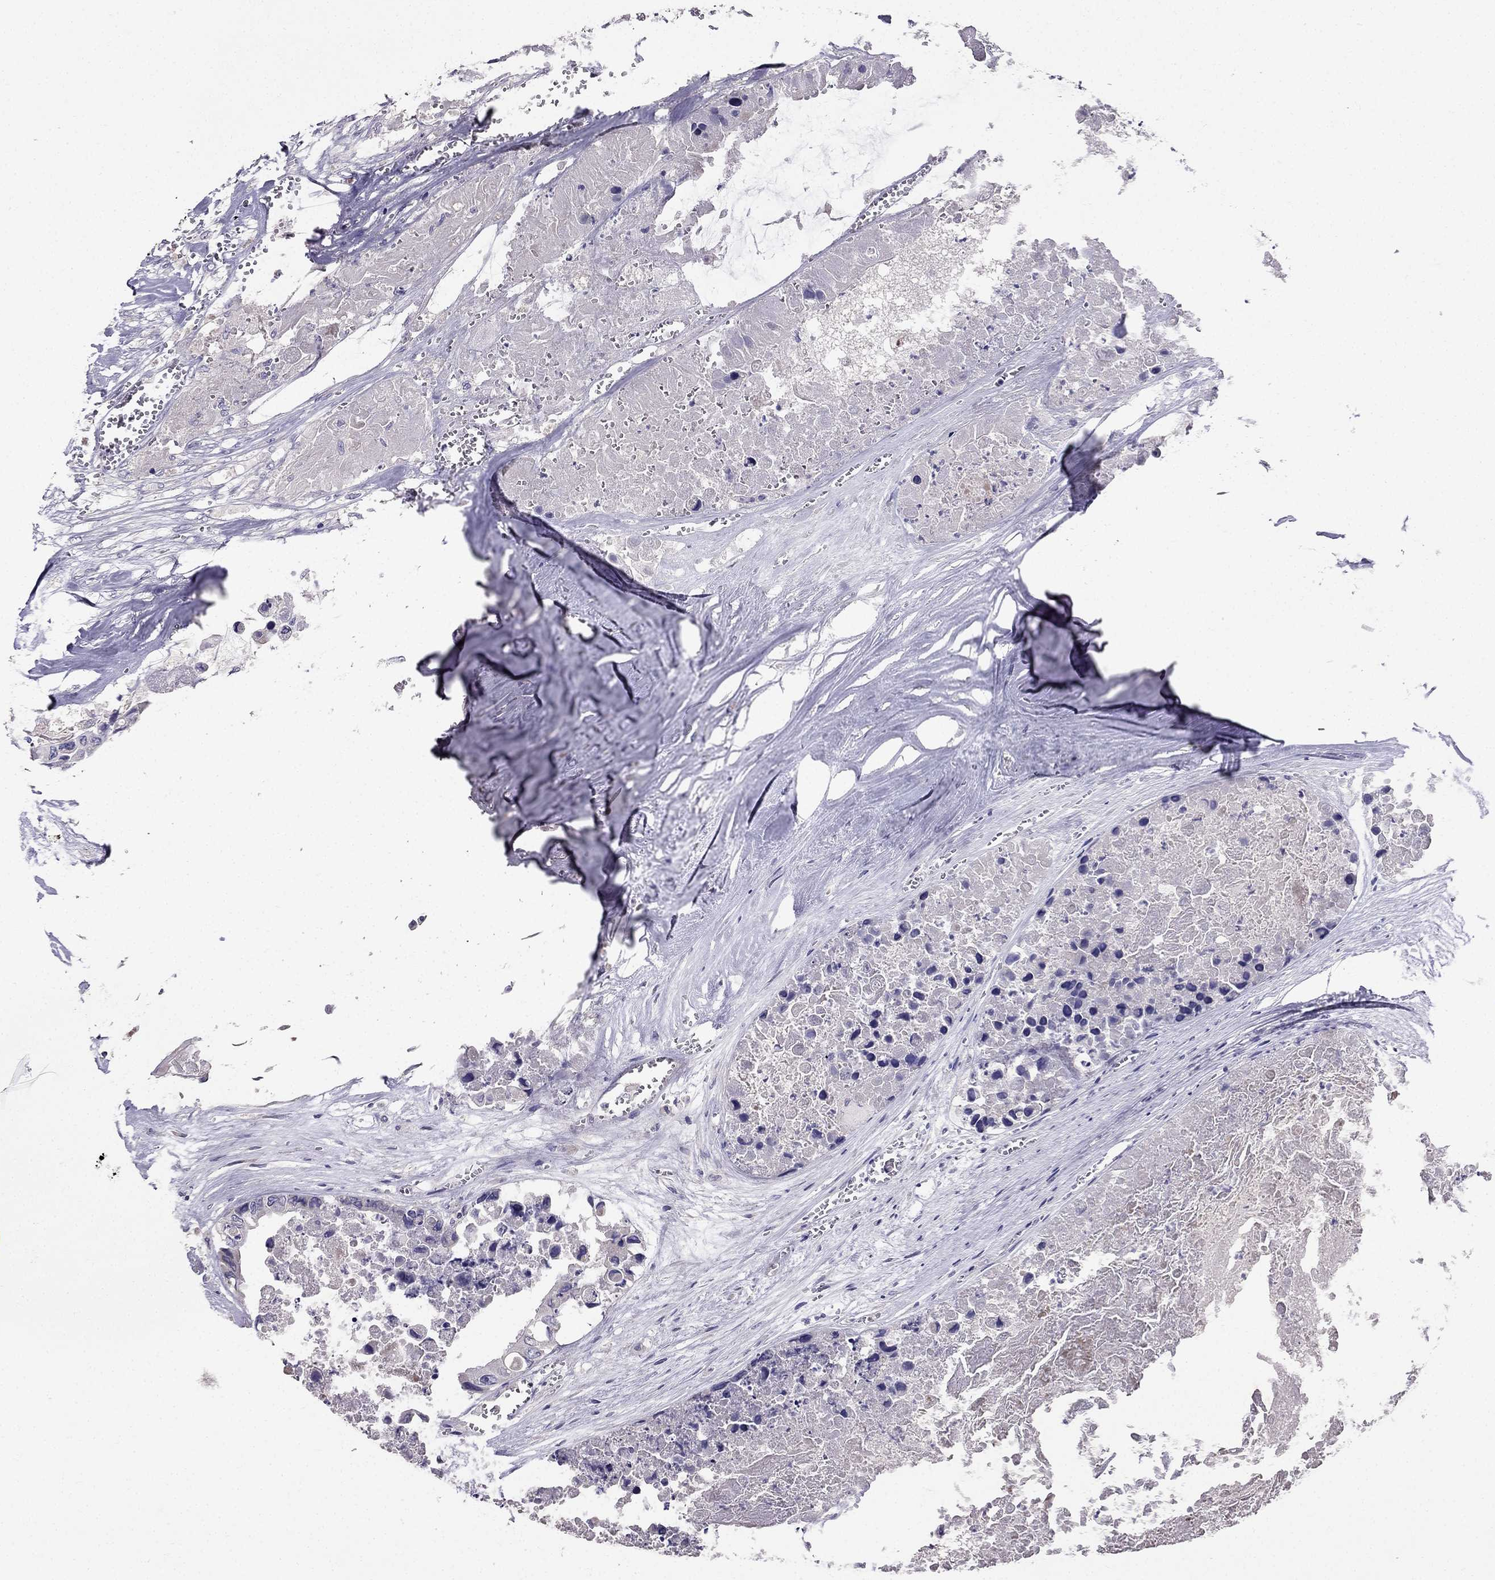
{"staining": {"intensity": "negative", "quantity": "none", "location": "none"}, "tissue": "colorectal cancer", "cell_type": "Tumor cells", "image_type": "cancer", "snomed": [{"axis": "morphology", "description": "Adenocarcinoma, NOS"}, {"axis": "topography", "description": "Colon"}], "caption": "High power microscopy photomicrograph of an immunohistochemistry (IHC) micrograph of colorectal cancer, revealing no significant staining in tumor cells. (DAB (3,3'-diaminobenzidine) immunohistochemistry with hematoxylin counter stain).", "gene": "AS3MT", "patient": {"sex": "female", "age": 48}}